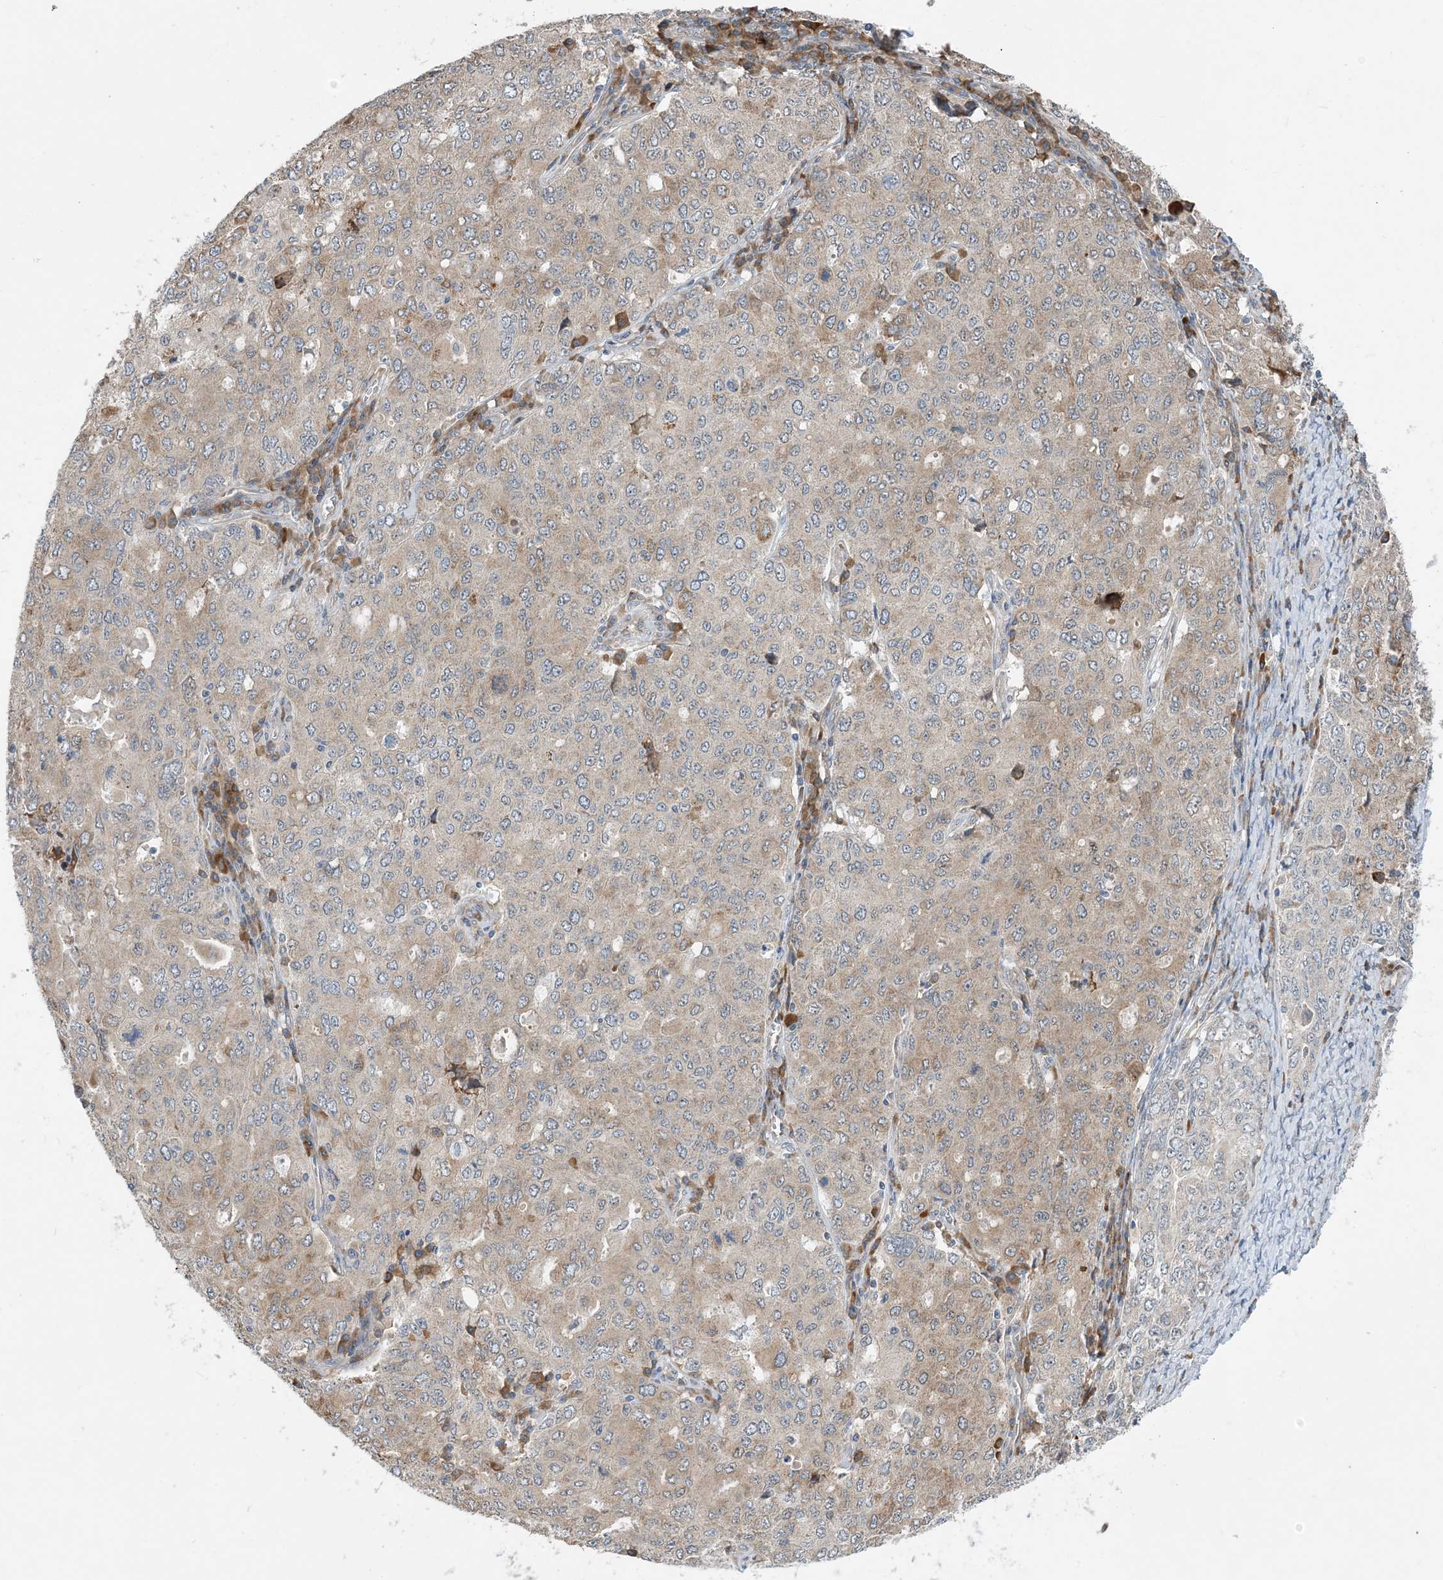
{"staining": {"intensity": "weak", "quantity": "25%-75%", "location": "cytoplasmic/membranous"}, "tissue": "ovarian cancer", "cell_type": "Tumor cells", "image_type": "cancer", "snomed": [{"axis": "morphology", "description": "Carcinoma, endometroid"}, {"axis": "topography", "description": "Ovary"}], "caption": "A brown stain highlights weak cytoplasmic/membranous expression of a protein in human ovarian cancer (endometroid carcinoma) tumor cells. The staining was performed using DAB to visualize the protein expression in brown, while the nuclei were stained in blue with hematoxylin (Magnification: 20x).", "gene": "PHOSPHO2", "patient": {"sex": "female", "age": 62}}